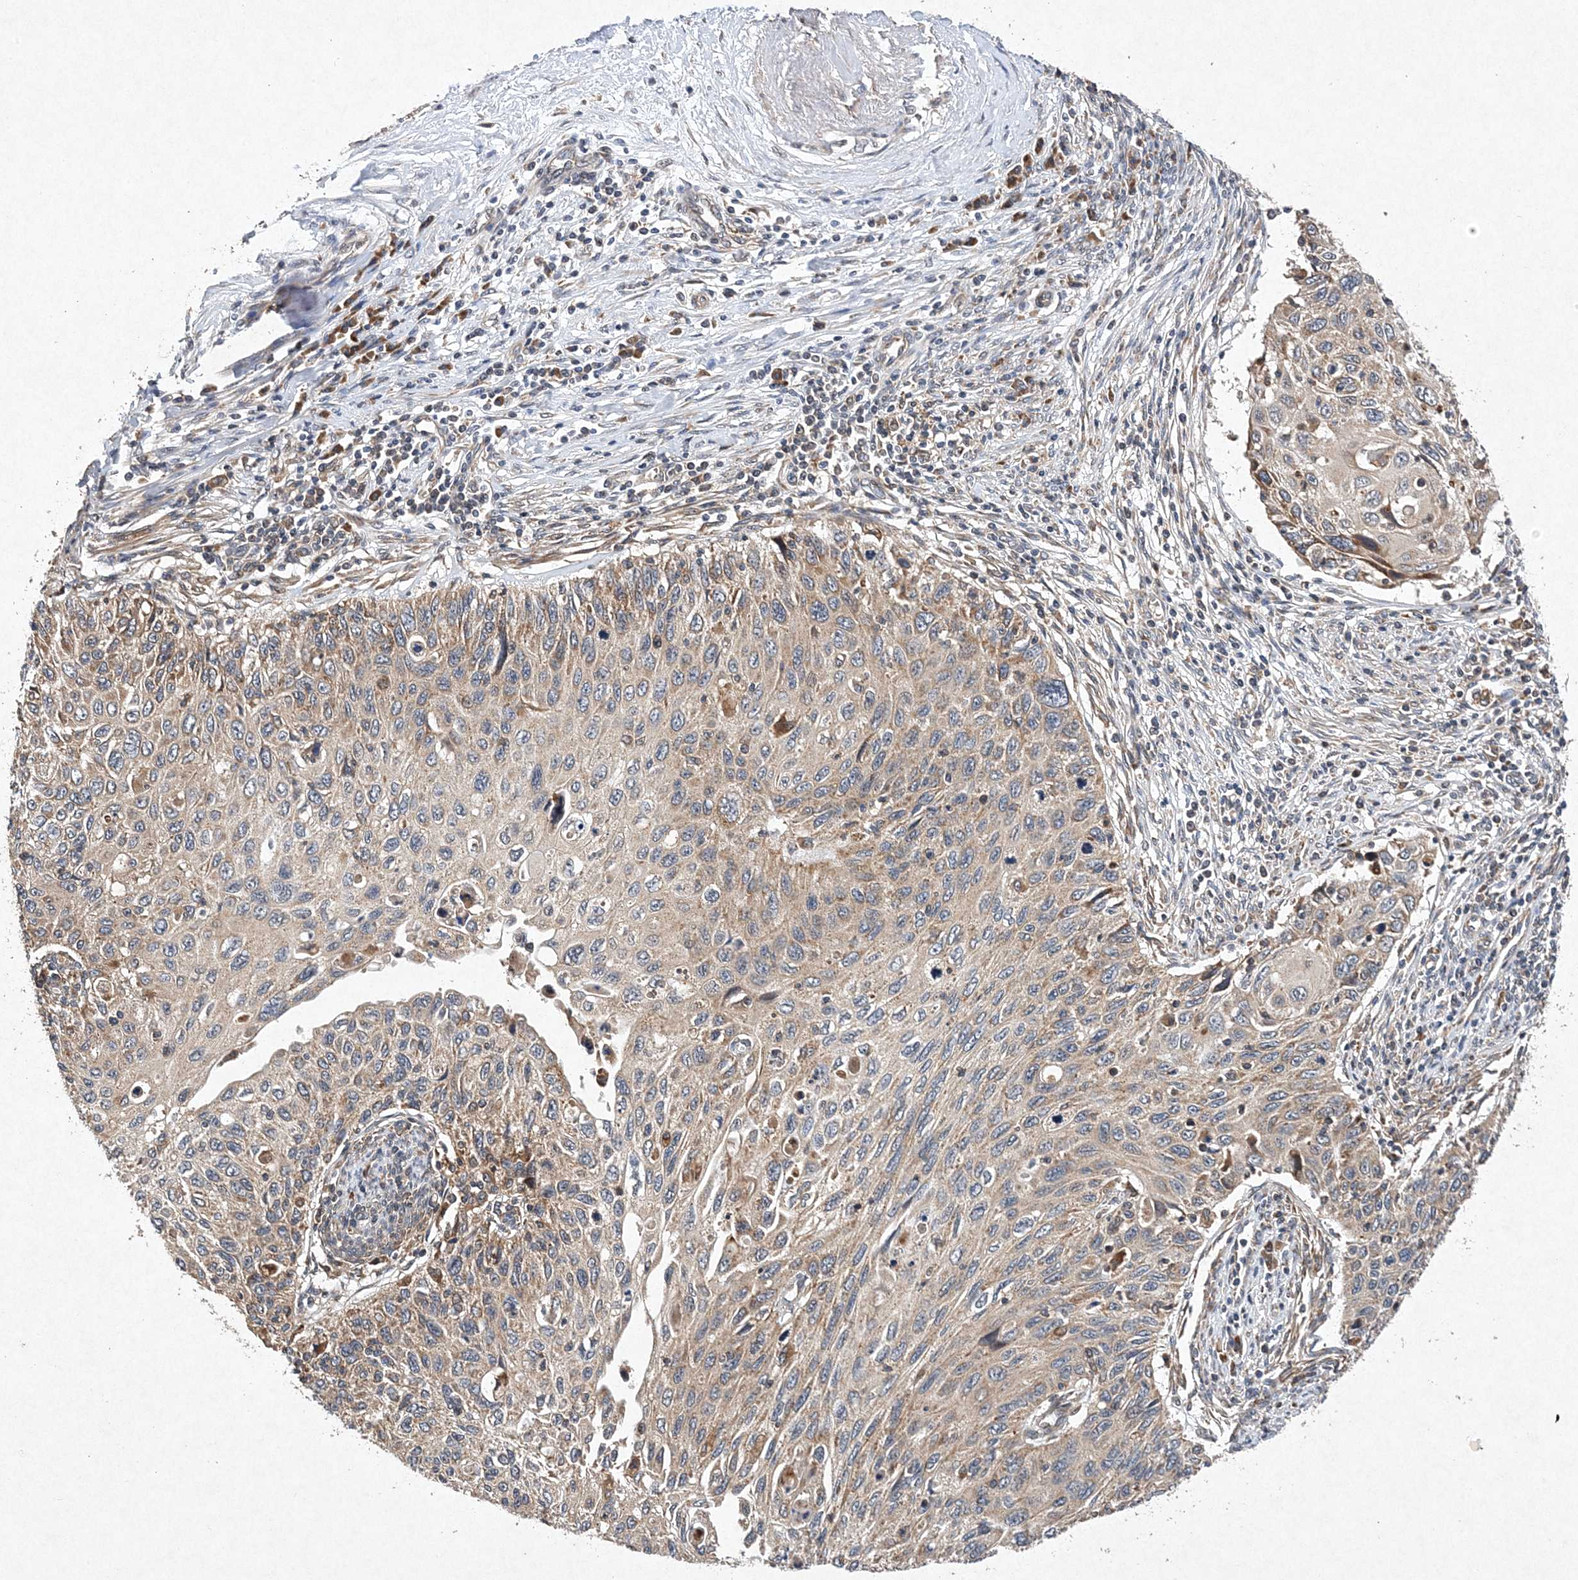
{"staining": {"intensity": "weak", "quantity": ">75%", "location": "cytoplasmic/membranous"}, "tissue": "cervical cancer", "cell_type": "Tumor cells", "image_type": "cancer", "snomed": [{"axis": "morphology", "description": "Squamous cell carcinoma, NOS"}, {"axis": "topography", "description": "Cervix"}], "caption": "Immunohistochemistry (IHC) histopathology image of neoplastic tissue: cervical cancer stained using IHC shows low levels of weak protein expression localized specifically in the cytoplasmic/membranous of tumor cells, appearing as a cytoplasmic/membranous brown color.", "gene": "PROSER1", "patient": {"sex": "female", "age": 70}}